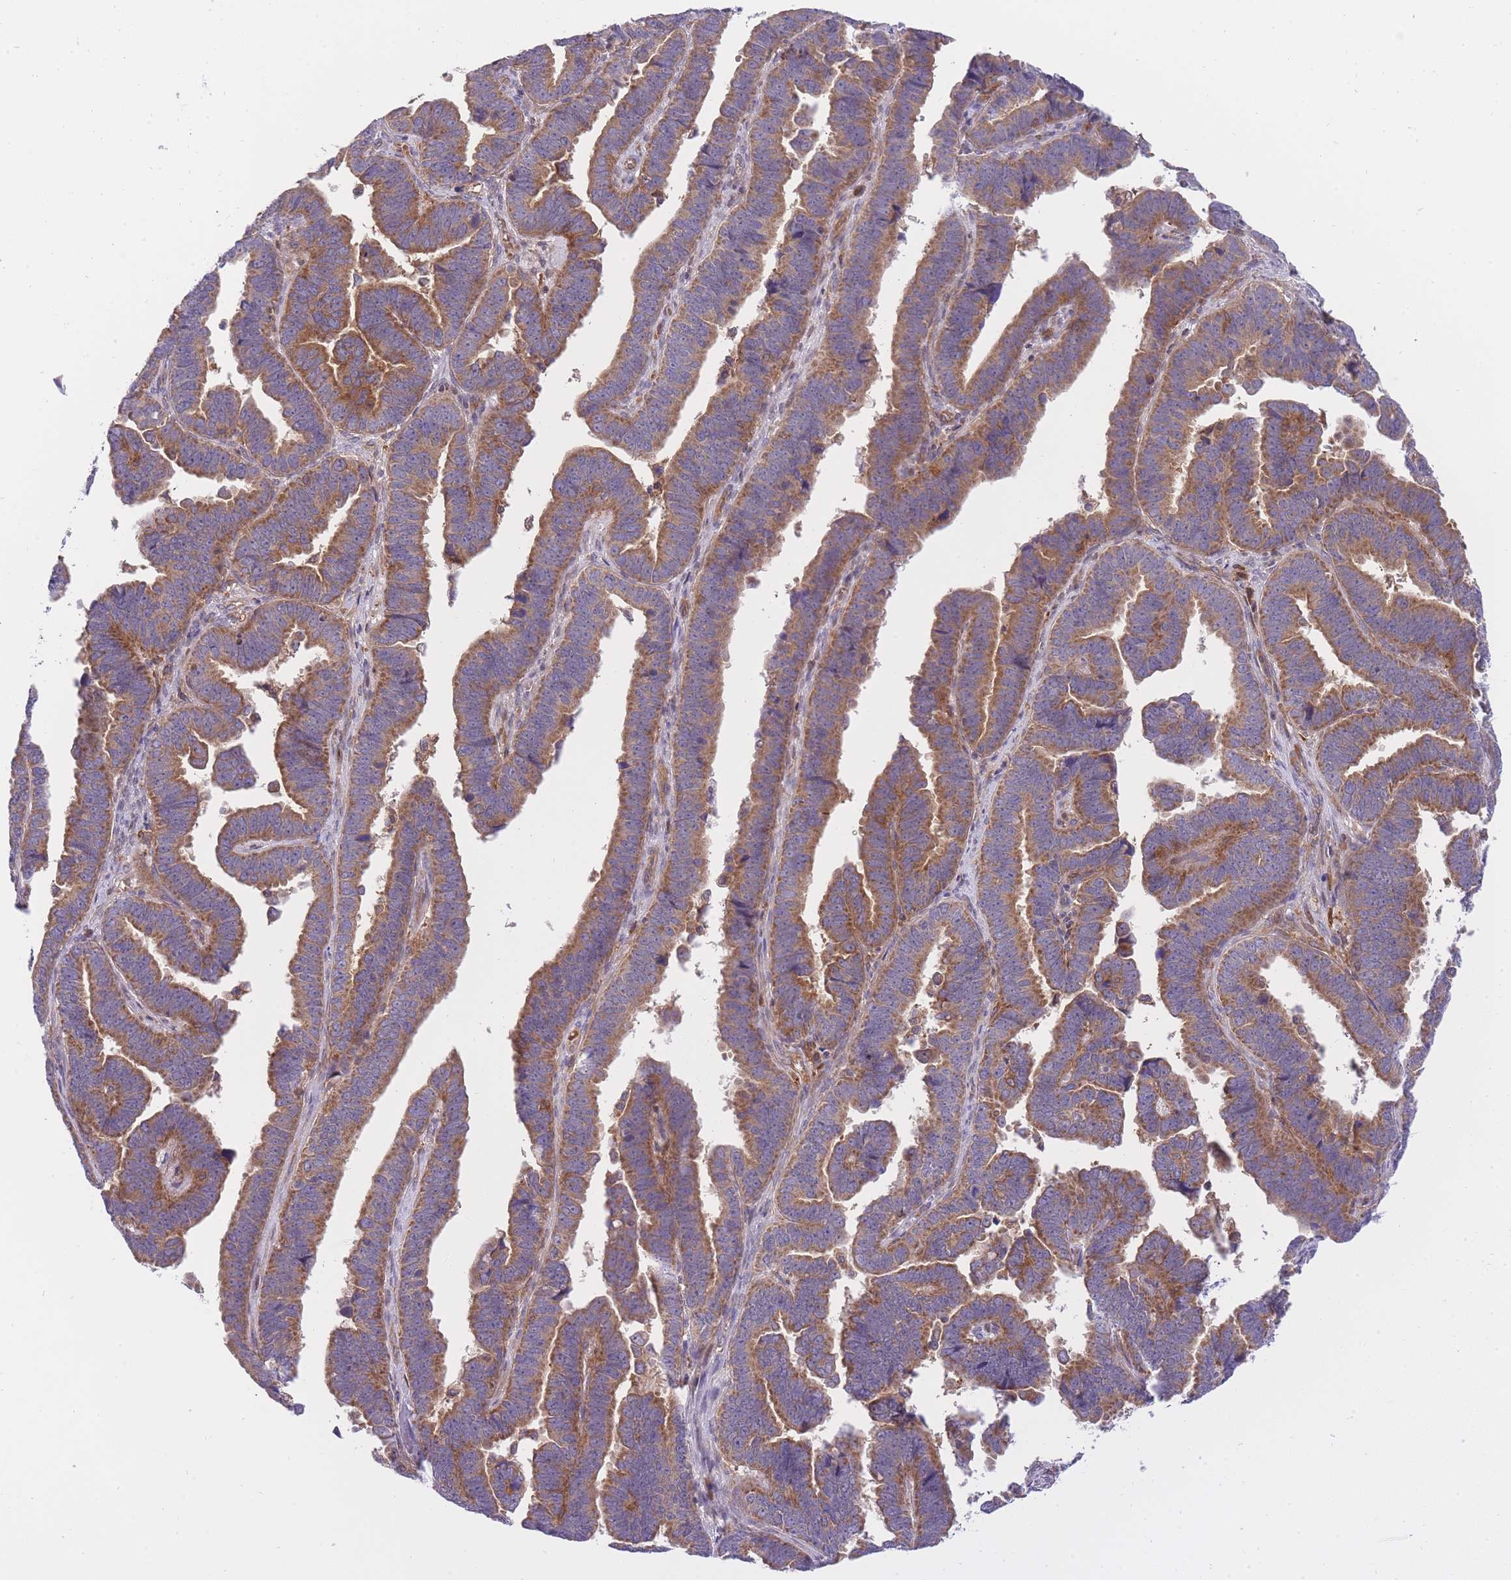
{"staining": {"intensity": "moderate", "quantity": ">75%", "location": "cytoplasmic/membranous"}, "tissue": "endometrial cancer", "cell_type": "Tumor cells", "image_type": "cancer", "snomed": [{"axis": "morphology", "description": "Adenocarcinoma, NOS"}, {"axis": "topography", "description": "Endometrium"}], "caption": "Endometrial adenocarcinoma stained with a protein marker shows moderate staining in tumor cells.", "gene": "CRYGN", "patient": {"sex": "female", "age": 75}}